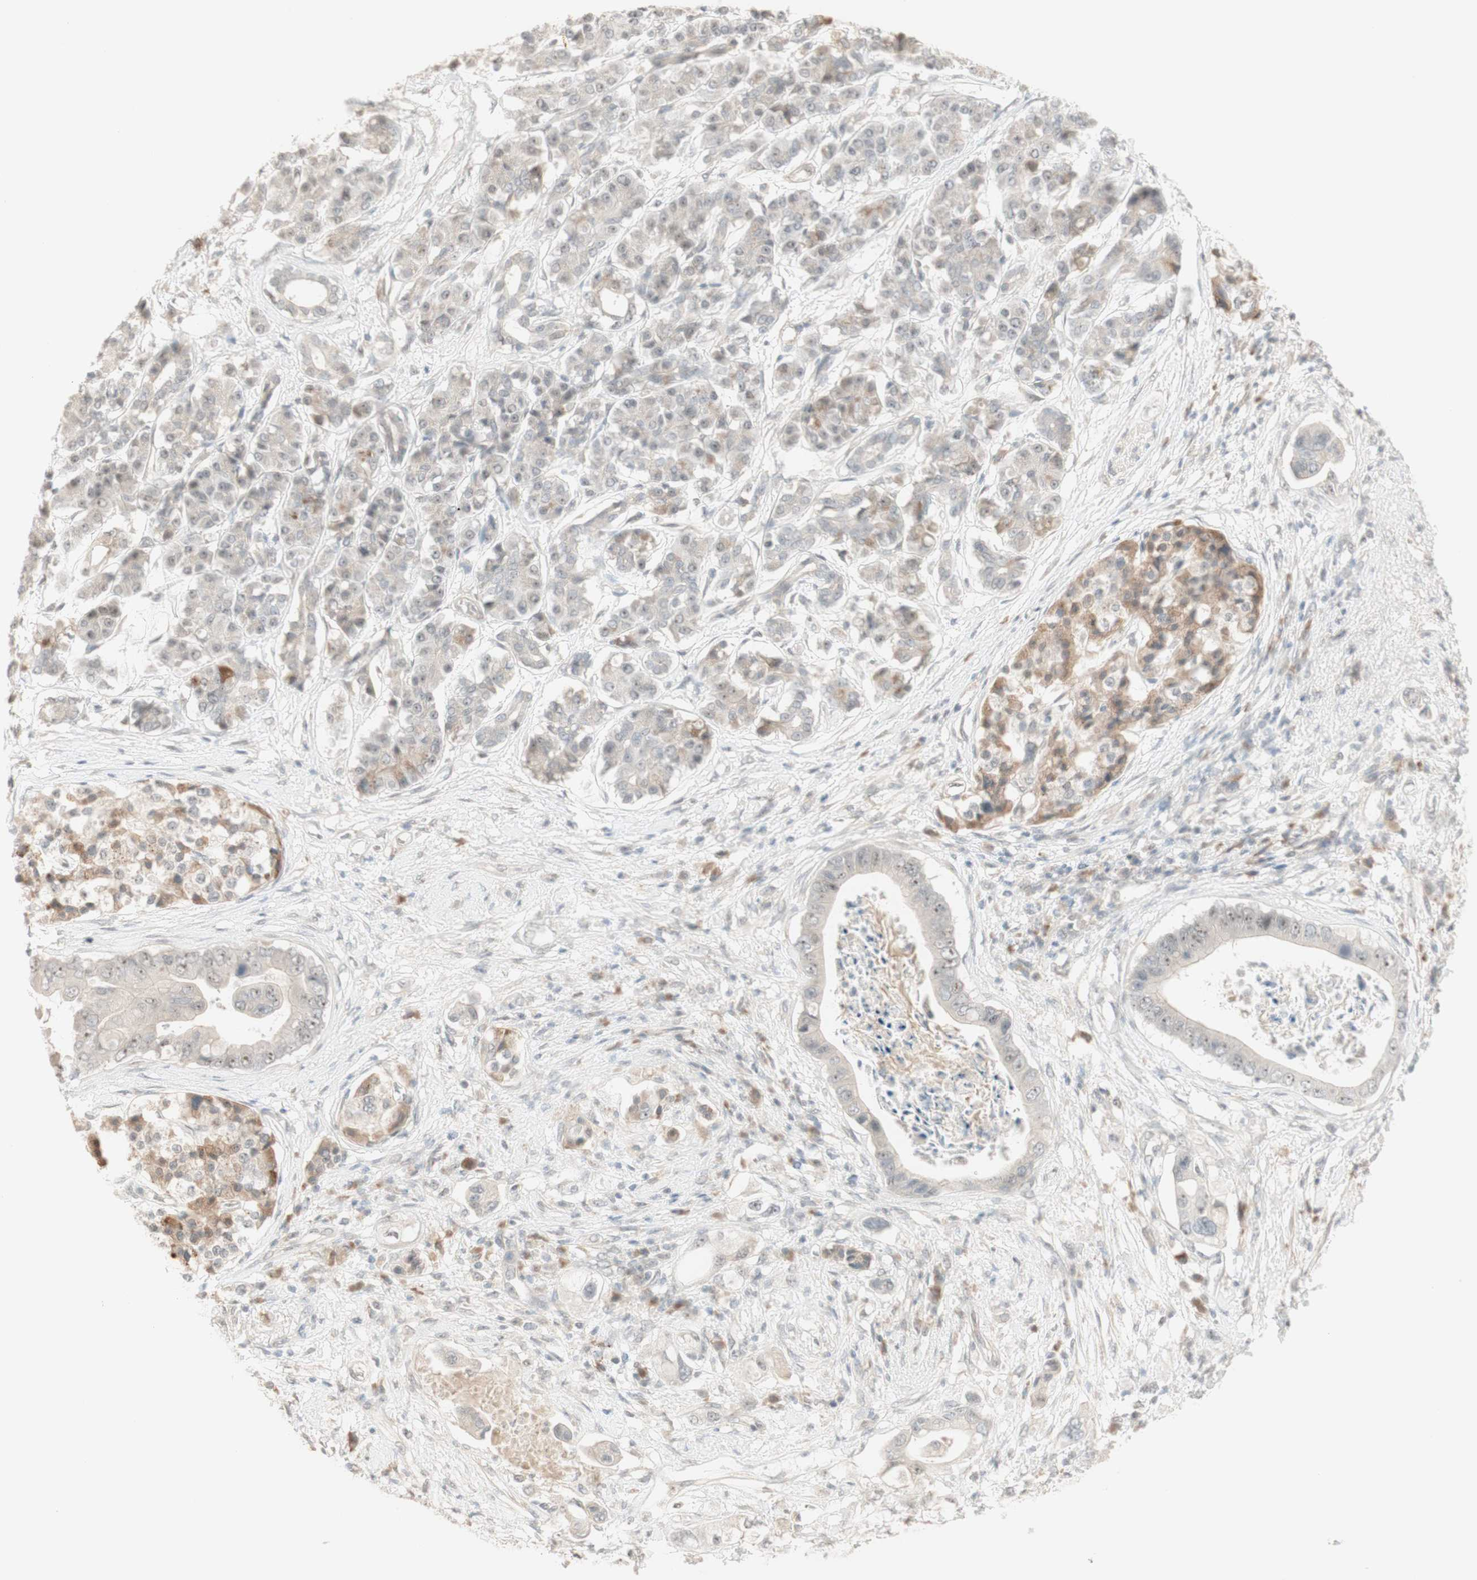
{"staining": {"intensity": "weak", "quantity": "25%-75%", "location": "cytoplasmic/membranous,nuclear"}, "tissue": "pancreatic cancer", "cell_type": "Tumor cells", "image_type": "cancer", "snomed": [{"axis": "morphology", "description": "Adenocarcinoma, NOS"}, {"axis": "topography", "description": "Pancreas"}], "caption": "DAB (3,3'-diaminobenzidine) immunohistochemical staining of human pancreatic cancer shows weak cytoplasmic/membranous and nuclear protein expression in about 25%-75% of tumor cells. (DAB IHC with brightfield microscopy, high magnification).", "gene": "PLCD4", "patient": {"sex": "female", "age": 56}}